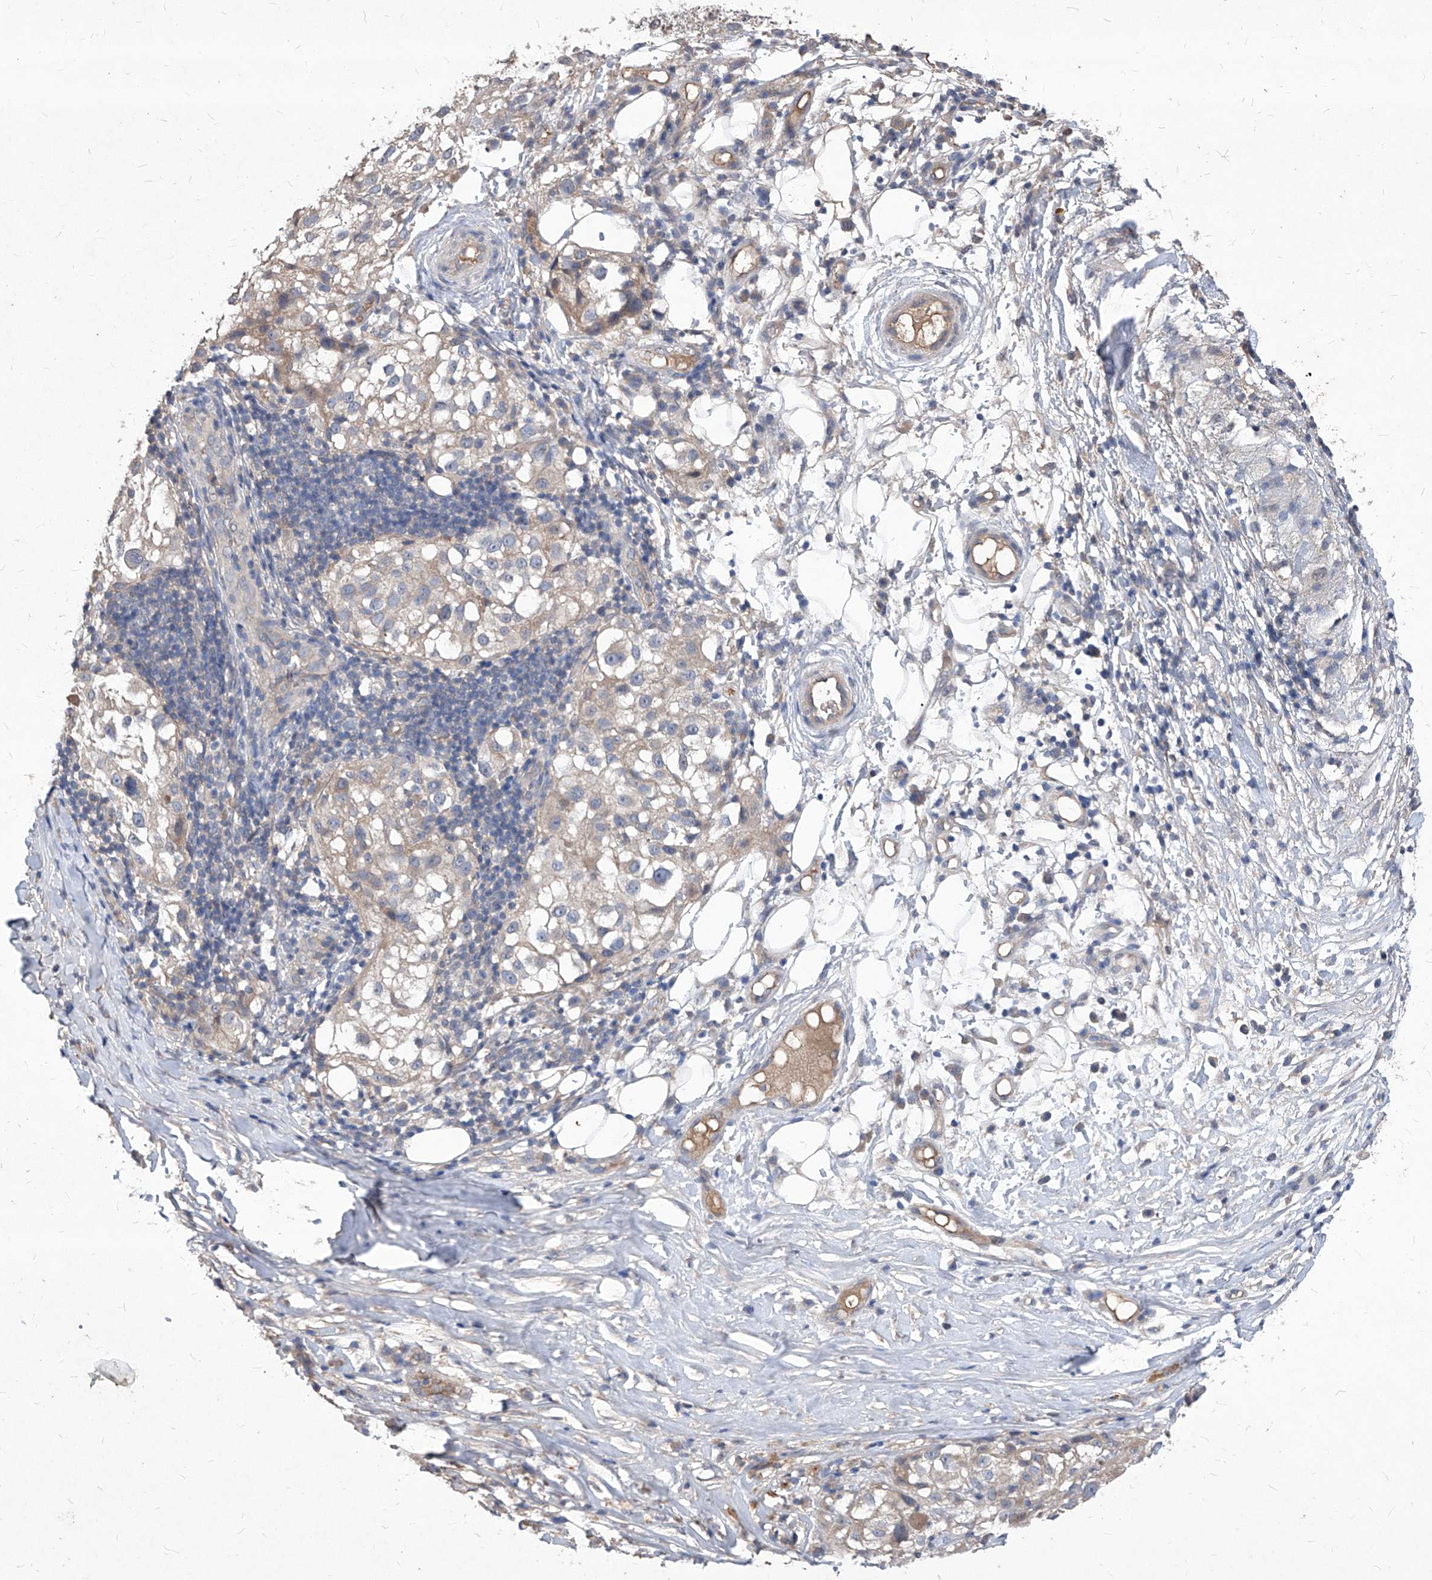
{"staining": {"intensity": "weak", "quantity": "<25%", "location": "cytoplasmic/membranous"}, "tissue": "melanoma", "cell_type": "Tumor cells", "image_type": "cancer", "snomed": [{"axis": "morphology", "description": "Necrosis, NOS"}, {"axis": "morphology", "description": "Malignant melanoma, NOS"}, {"axis": "topography", "description": "Skin"}], "caption": "Human malignant melanoma stained for a protein using immunohistochemistry exhibits no positivity in tumor cells.", "gene": "SYNGR1", "patient": {"sex": "female", "age": 87}}